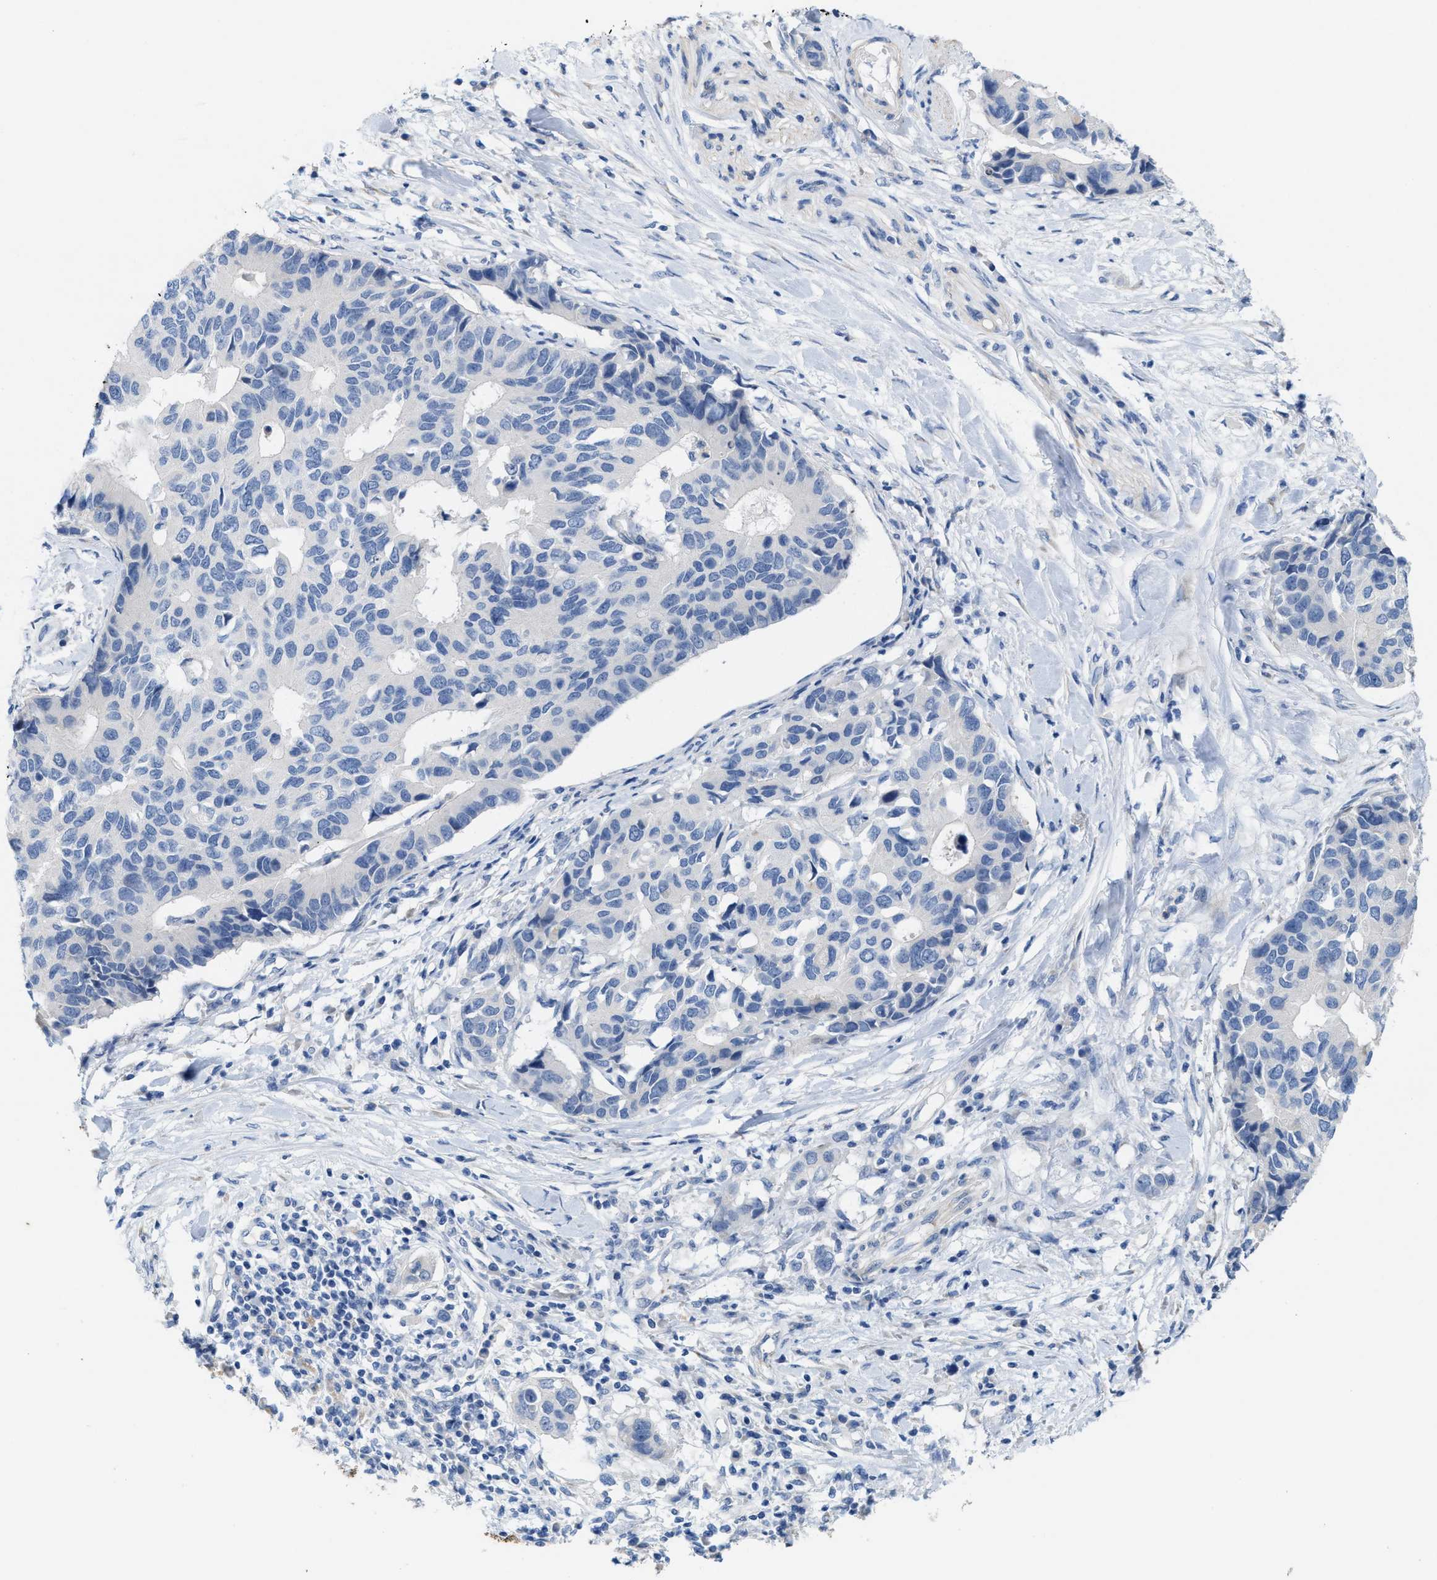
{"staining": {"intensity": "negative", "quantity": "none", "location": "none"}, "tissue": "pancreatic cancer", "cell_type": "Tumor cells", "image_type": "cancer", "snomed": [{"axis": "morphology", "description": "Adenocarcinoma, NOS"}, {"axis": "topography", "description": "Pancreas"}], "caption": "Immunohistochemical staining of human pancreatic cancer demonstrates no significant staining in tumor cells.", "gene": "CPA2", "patient": {"sex": "female", "age": 56}}